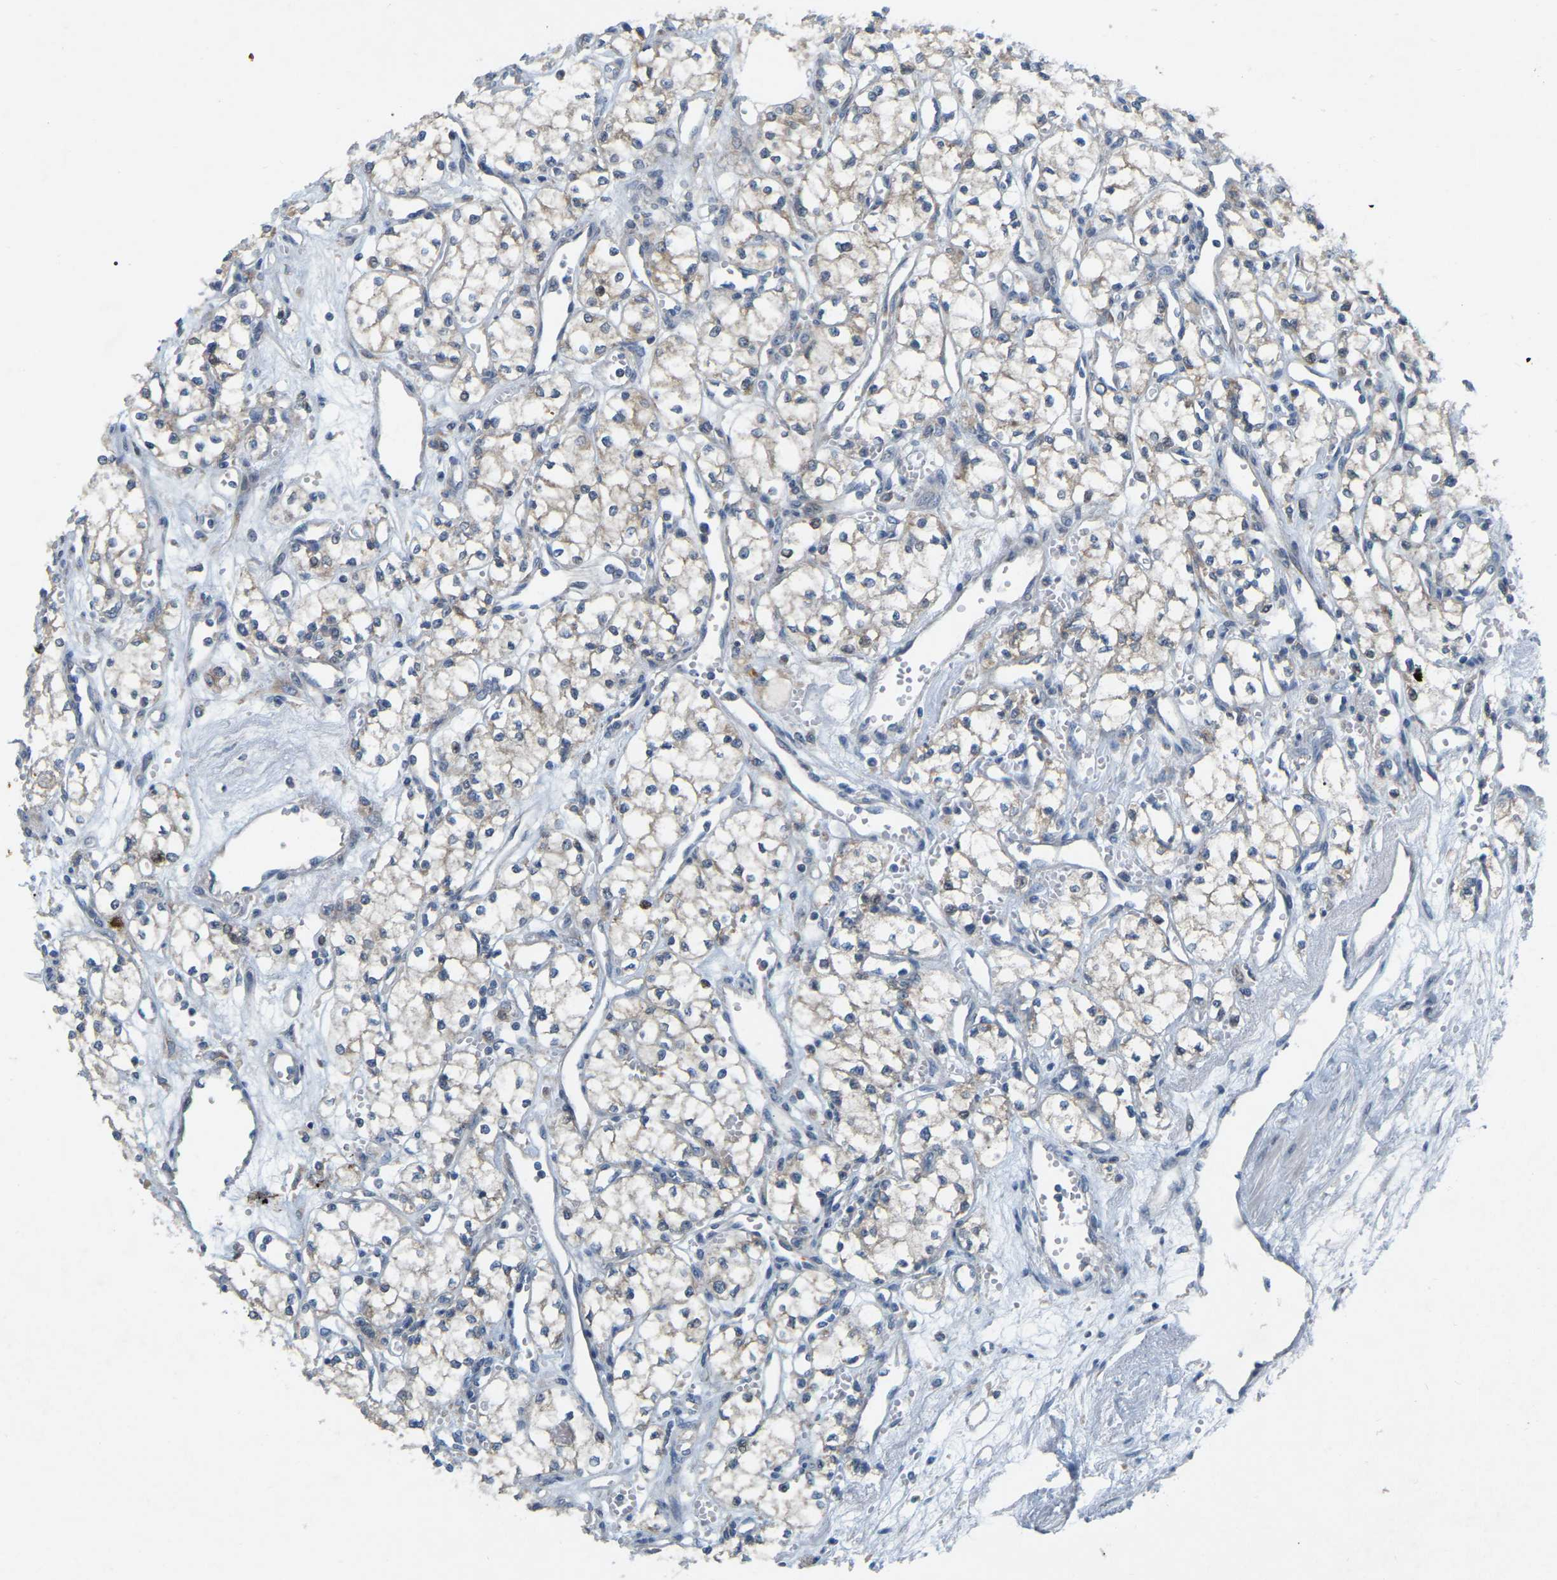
{"staining": {"intensity": "weak", "quantity": ">75%", "location": "cytoplasmic/membranous"}, "tissue": "renal cancer", "cell_type": "Tumor cells", "image_type": "cancer", "snomed": [{"axis": "morphology", "description": "Adenocarcinoma, NOS"}, {"axis": "topography", "description": "Kidney"}], "caption": "There is low levels of weak cytoplasmic/membranous positivity in tumor cells of renal cancer (adenocarcinoma), as demonstrated by immunohistochemical staining (brown color).", "gene": "PARL", "patient": {"sex": "male", "age": 59}}